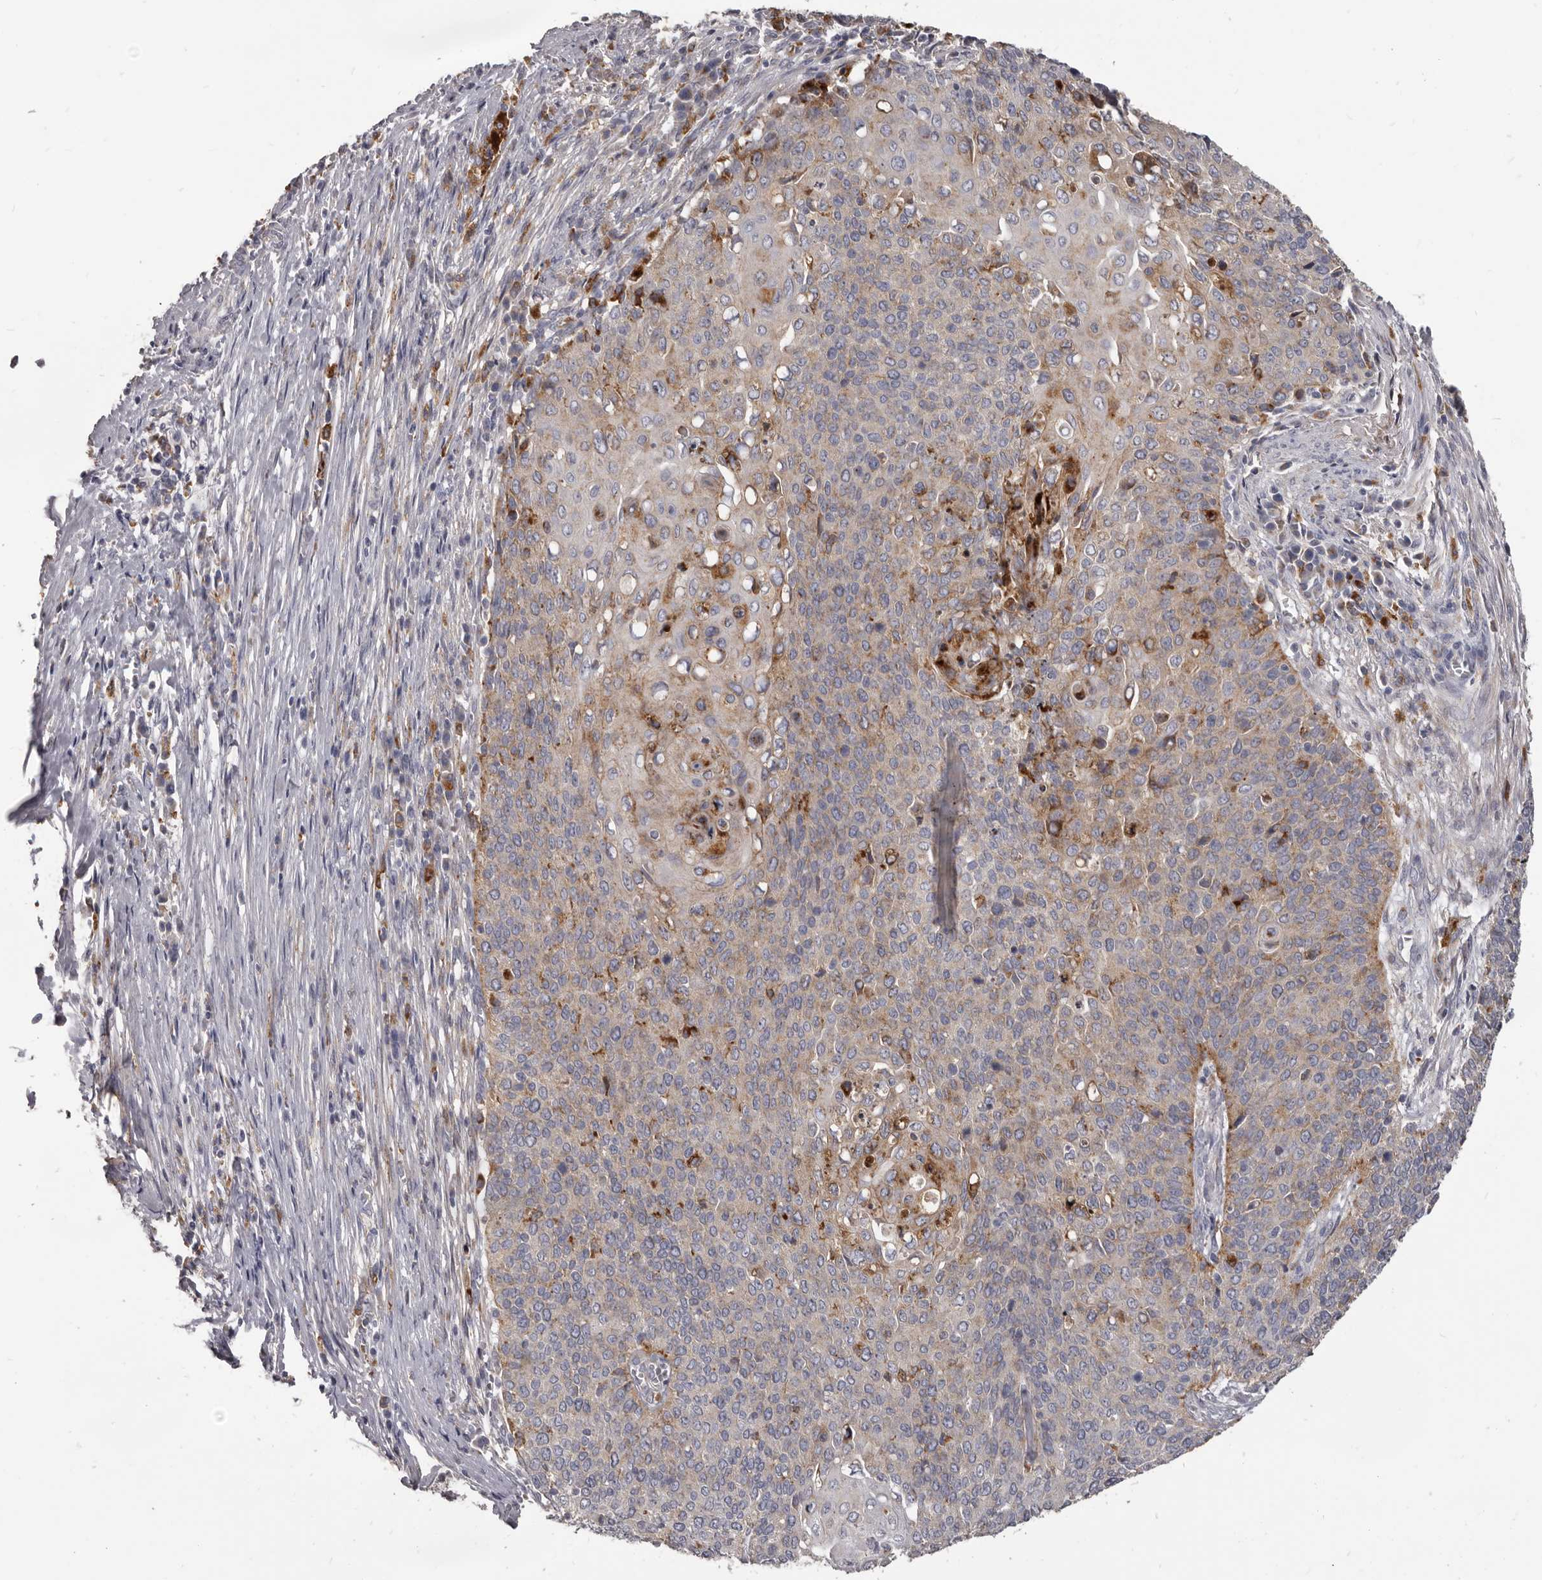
{"staining": {"intensity": "moderate", "quantity": "<25%", "location": "cytoplasmic/membranous"}, "tissue": "cervical cancer", "cell_type": "Tumor cells", "image_type": "cancer", "snomed": [{"axis": "morphology", "description": "Squamous cell carcinoma, NOS"}, {"axis": "topography", "description": "Cervix"}], "caption": "About <25% of tumor cells in human cervical cancer display moderate cytoplasmic/membranous protein positivity as visualized by brown immunohistochemical staining.", "gene": "PI4K2A", "patient": {"sex": "female", "age": 39}}